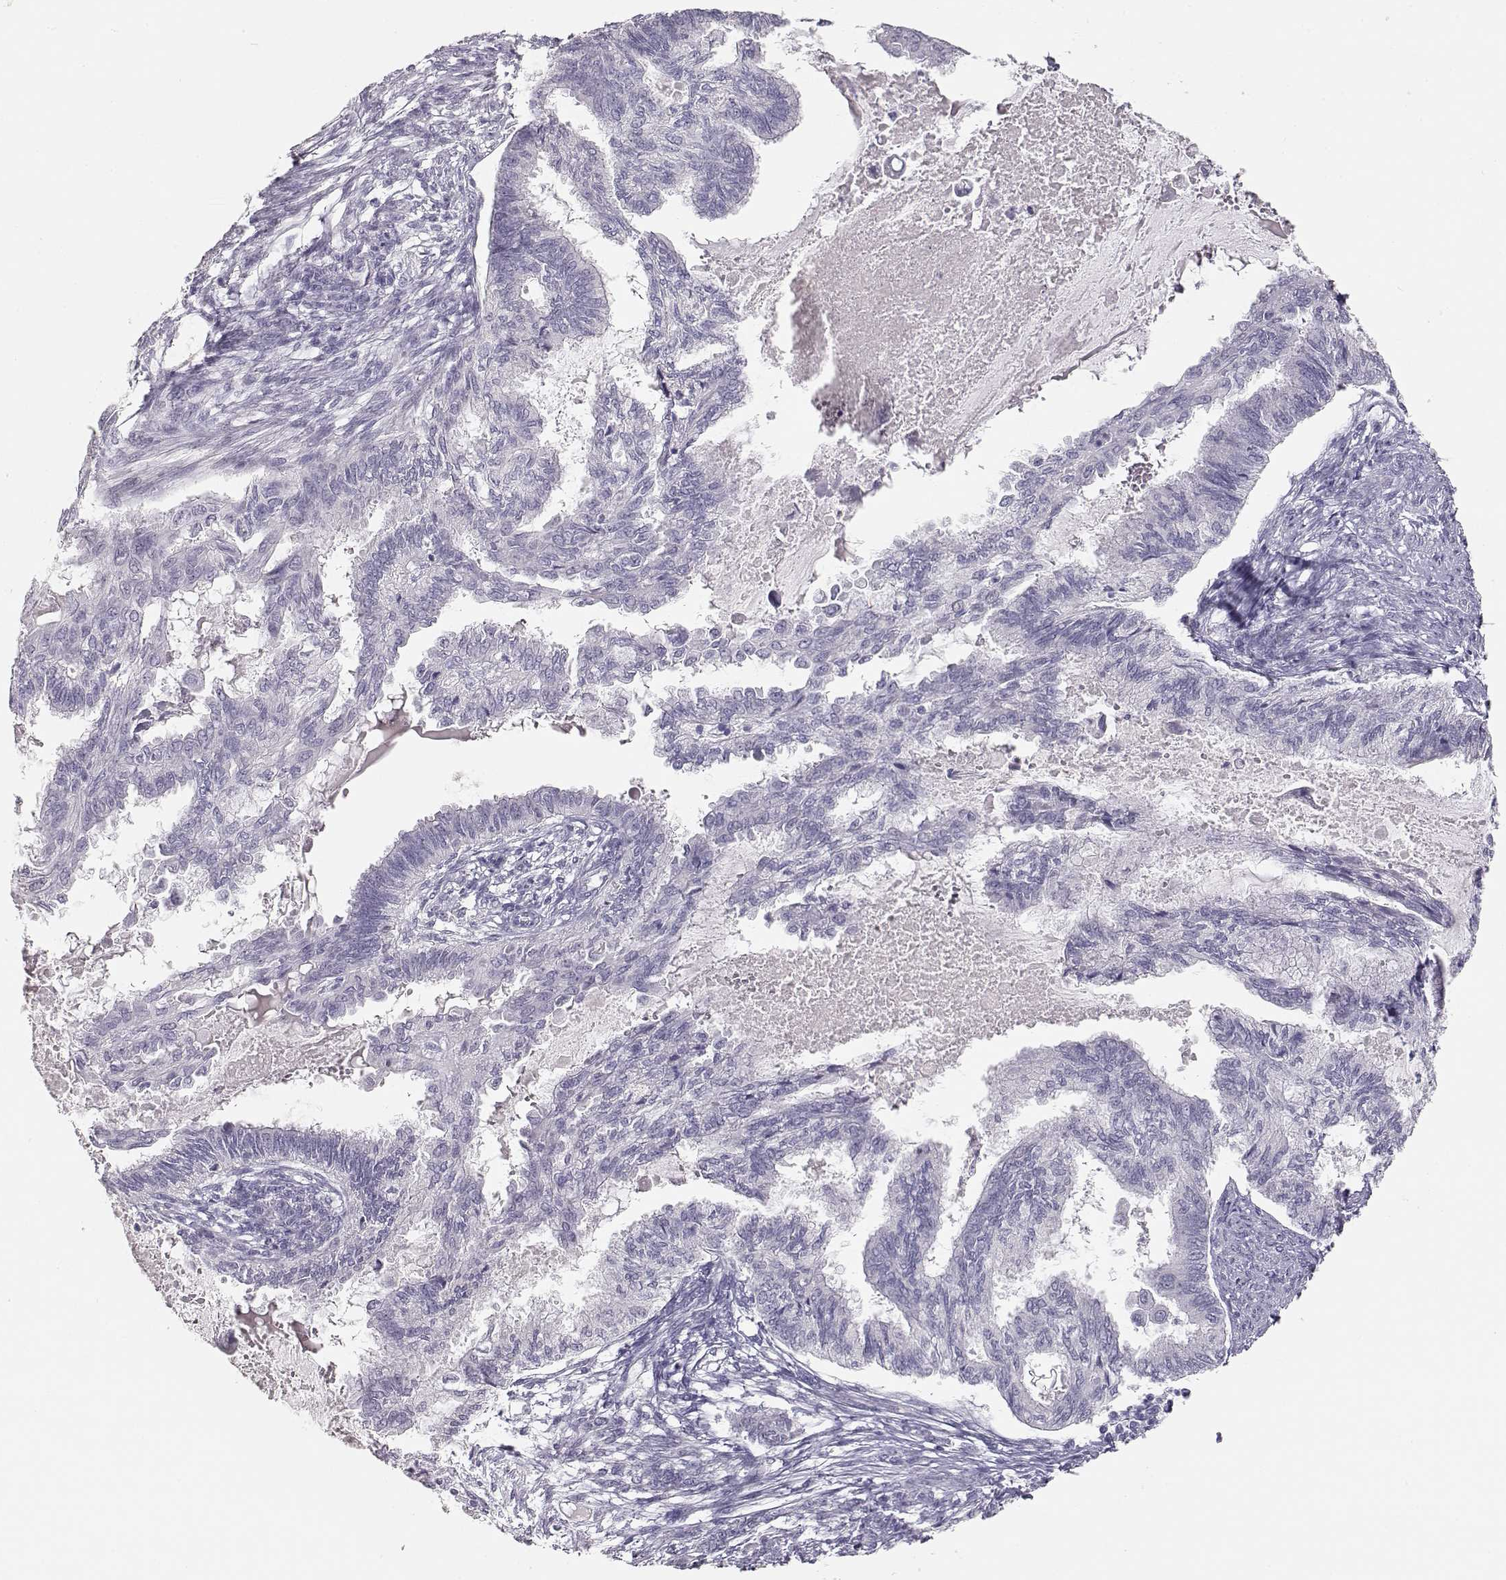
{"staining": {"intensity": "negative", "quantity": "none", "location": "none"}, "tissue": "endometrial cancer", "cell_type": "Tumor cells", "image_type": "cancer", "snomed": [{"axis": "morphology", "description": "Adenocarcinoma, NOS"}, {"axis": "topography", "description": "Endometrium"}], "caption": "Tumor cells show no significant expression in endometrial cancer.", "gene": "TKTL1", "patient": {"sex": "female", "age": 86}}